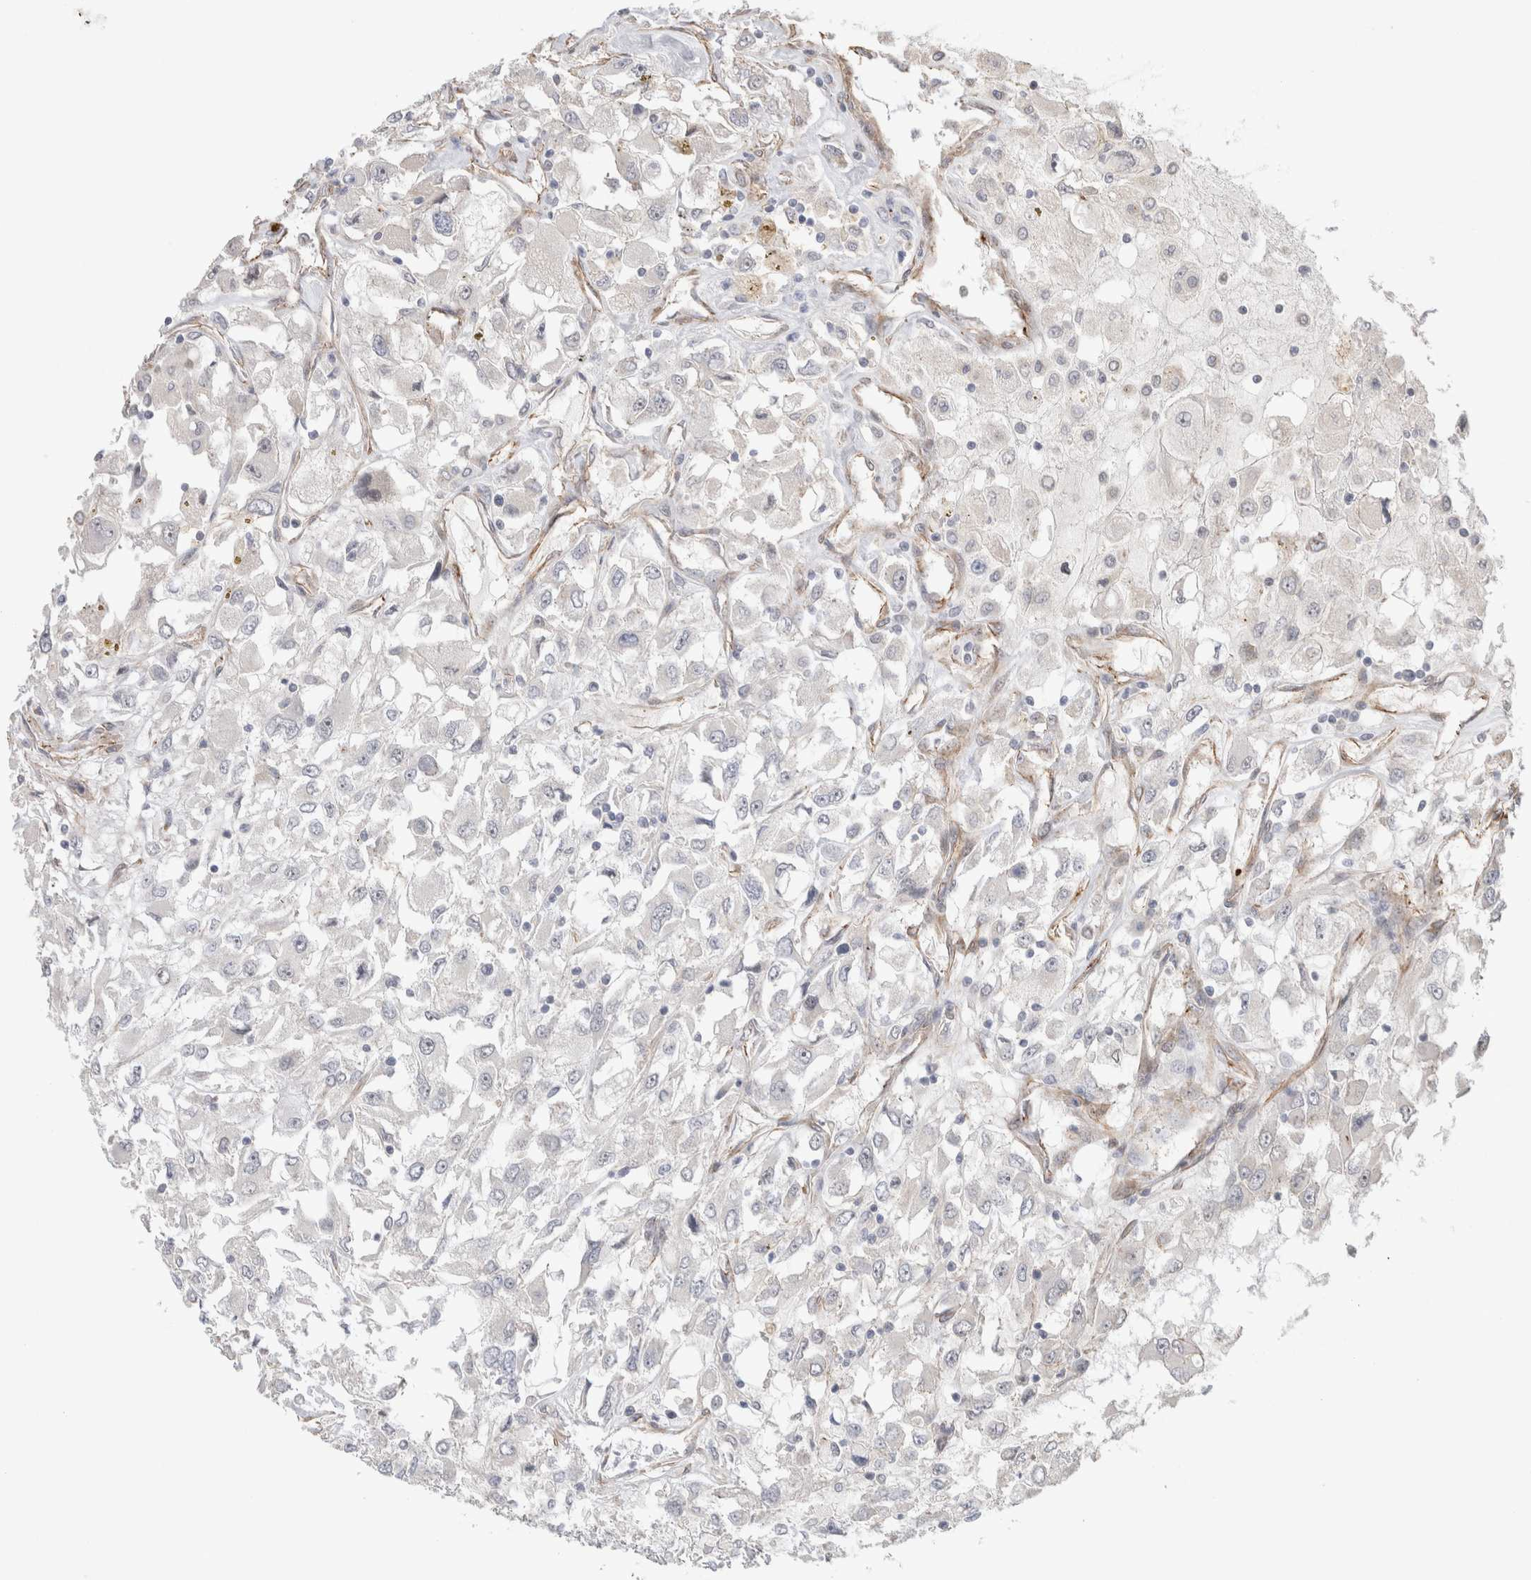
{"staining": {"intensity": "weak", "quantity": "<25%", "location": "cytoplasmic/membranous"}, "tissue": "renal cancer", "cell_type": "Tumor cells", "image_type": "cancer", "snomed": [{"axis": "morphology", "description": "Adenocarcinoma, NOS"}, {"axis": "topography", "description": "Kidney"}], "caption": "Tumor cells are negative for protein expression in human renal adenocarcinoma. (DAB immunohistochemistry (IHC), high magnification).", "gene": "CAAP1", "patient": {"sex": "female", "age": 52}}